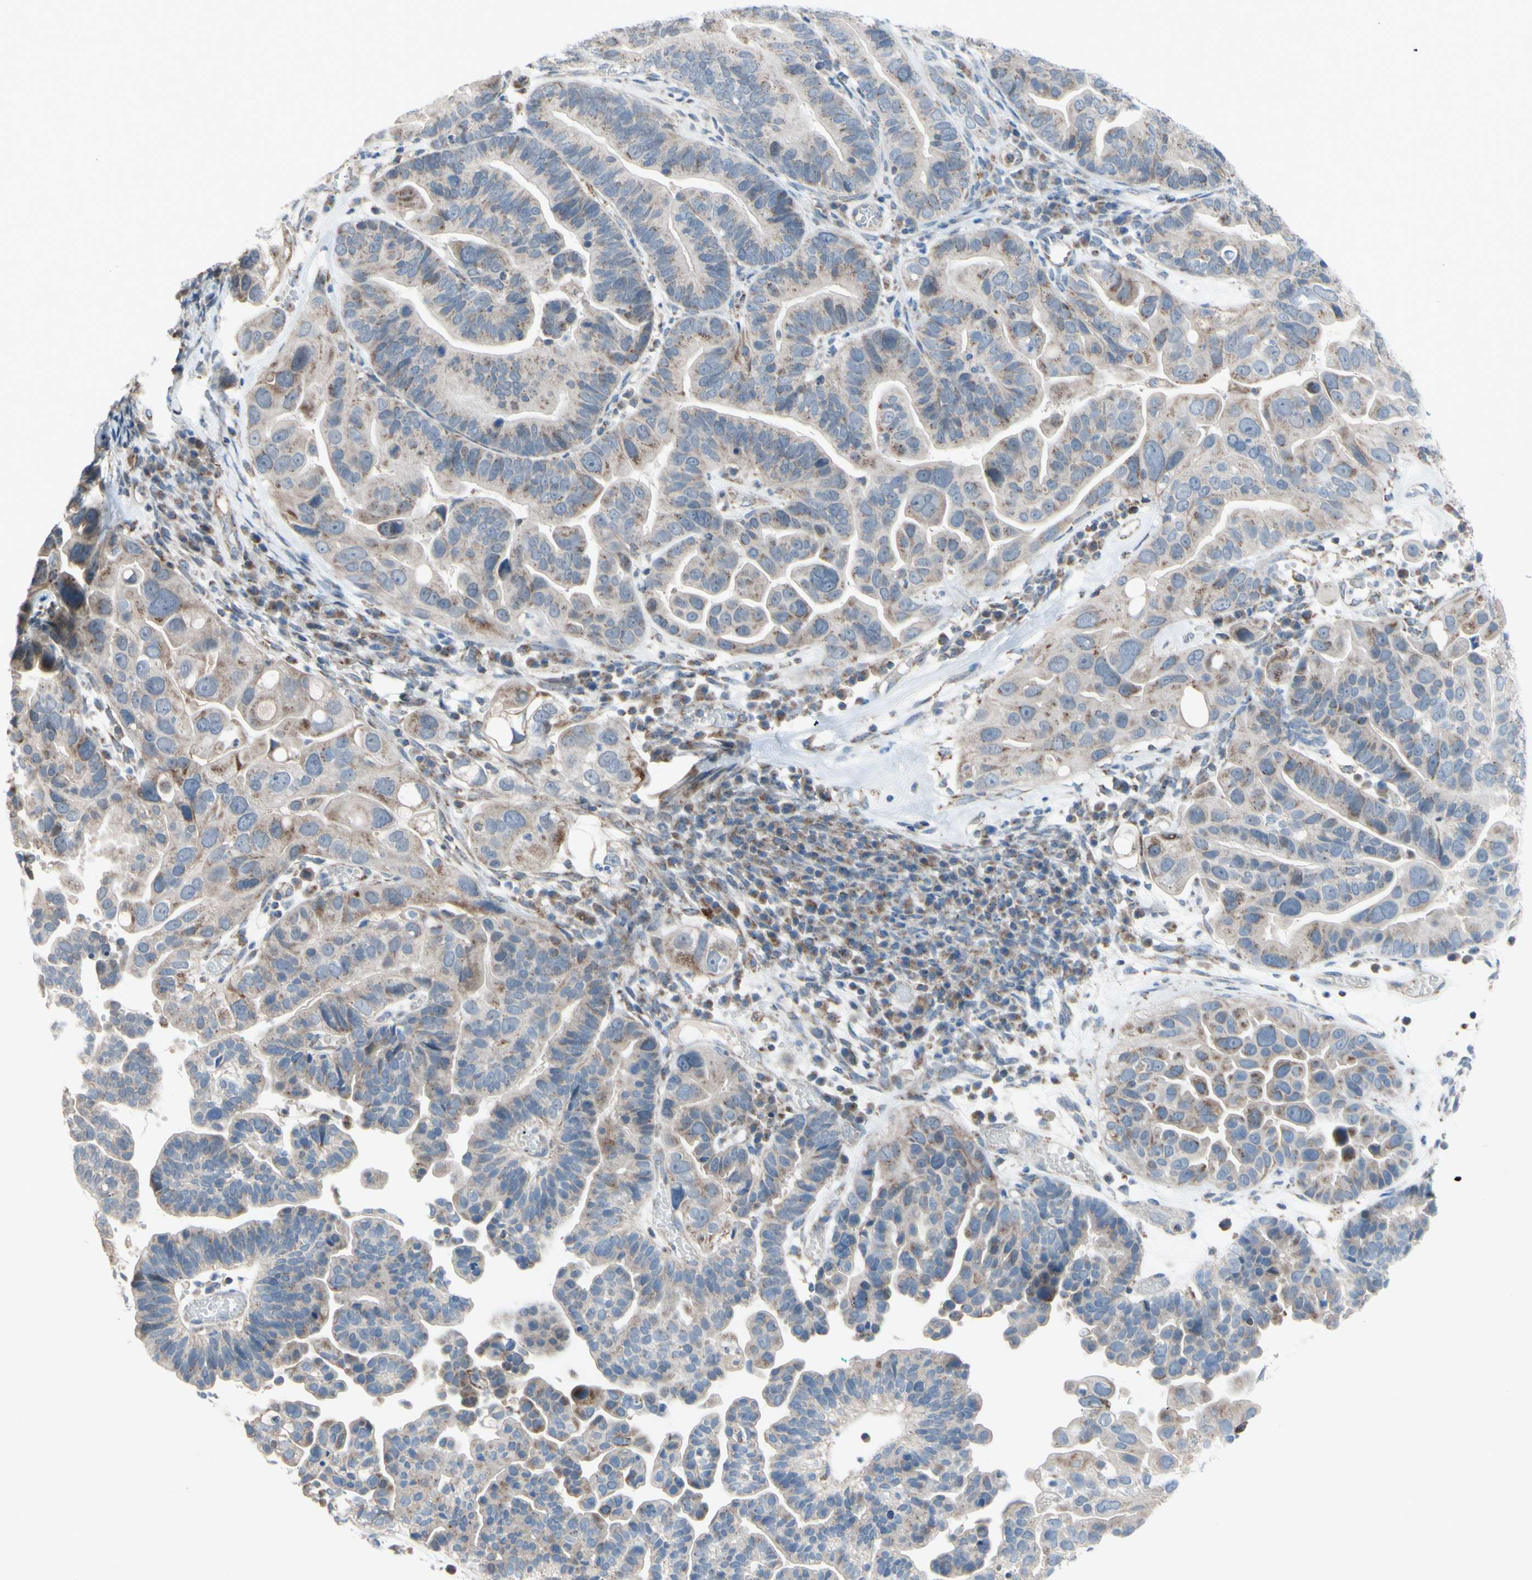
{"staining": {"intensity": "weak", "quantity": "25%-75%", "location": "cytoplasmic/membranous"}, "tissue": "ovarian cancer", "cell_type": "Tumor cells", "image_type": "cancer", "snomed": [{"axis": "morphology", "description": "Cystadenocarcinoma, serous, NOS"}, {"axis": "topography", "description": "Ovary"}], "caption": "This micrograph displays immunohistochemistry staining of ovarian serous cystadenocarcinoma, with low weak cytoplasmic/membranous staining in approximately 25%-75% of tumor cells.", "gene": "GLT8D1", "patient": {"sex": "female", "age": 56}}